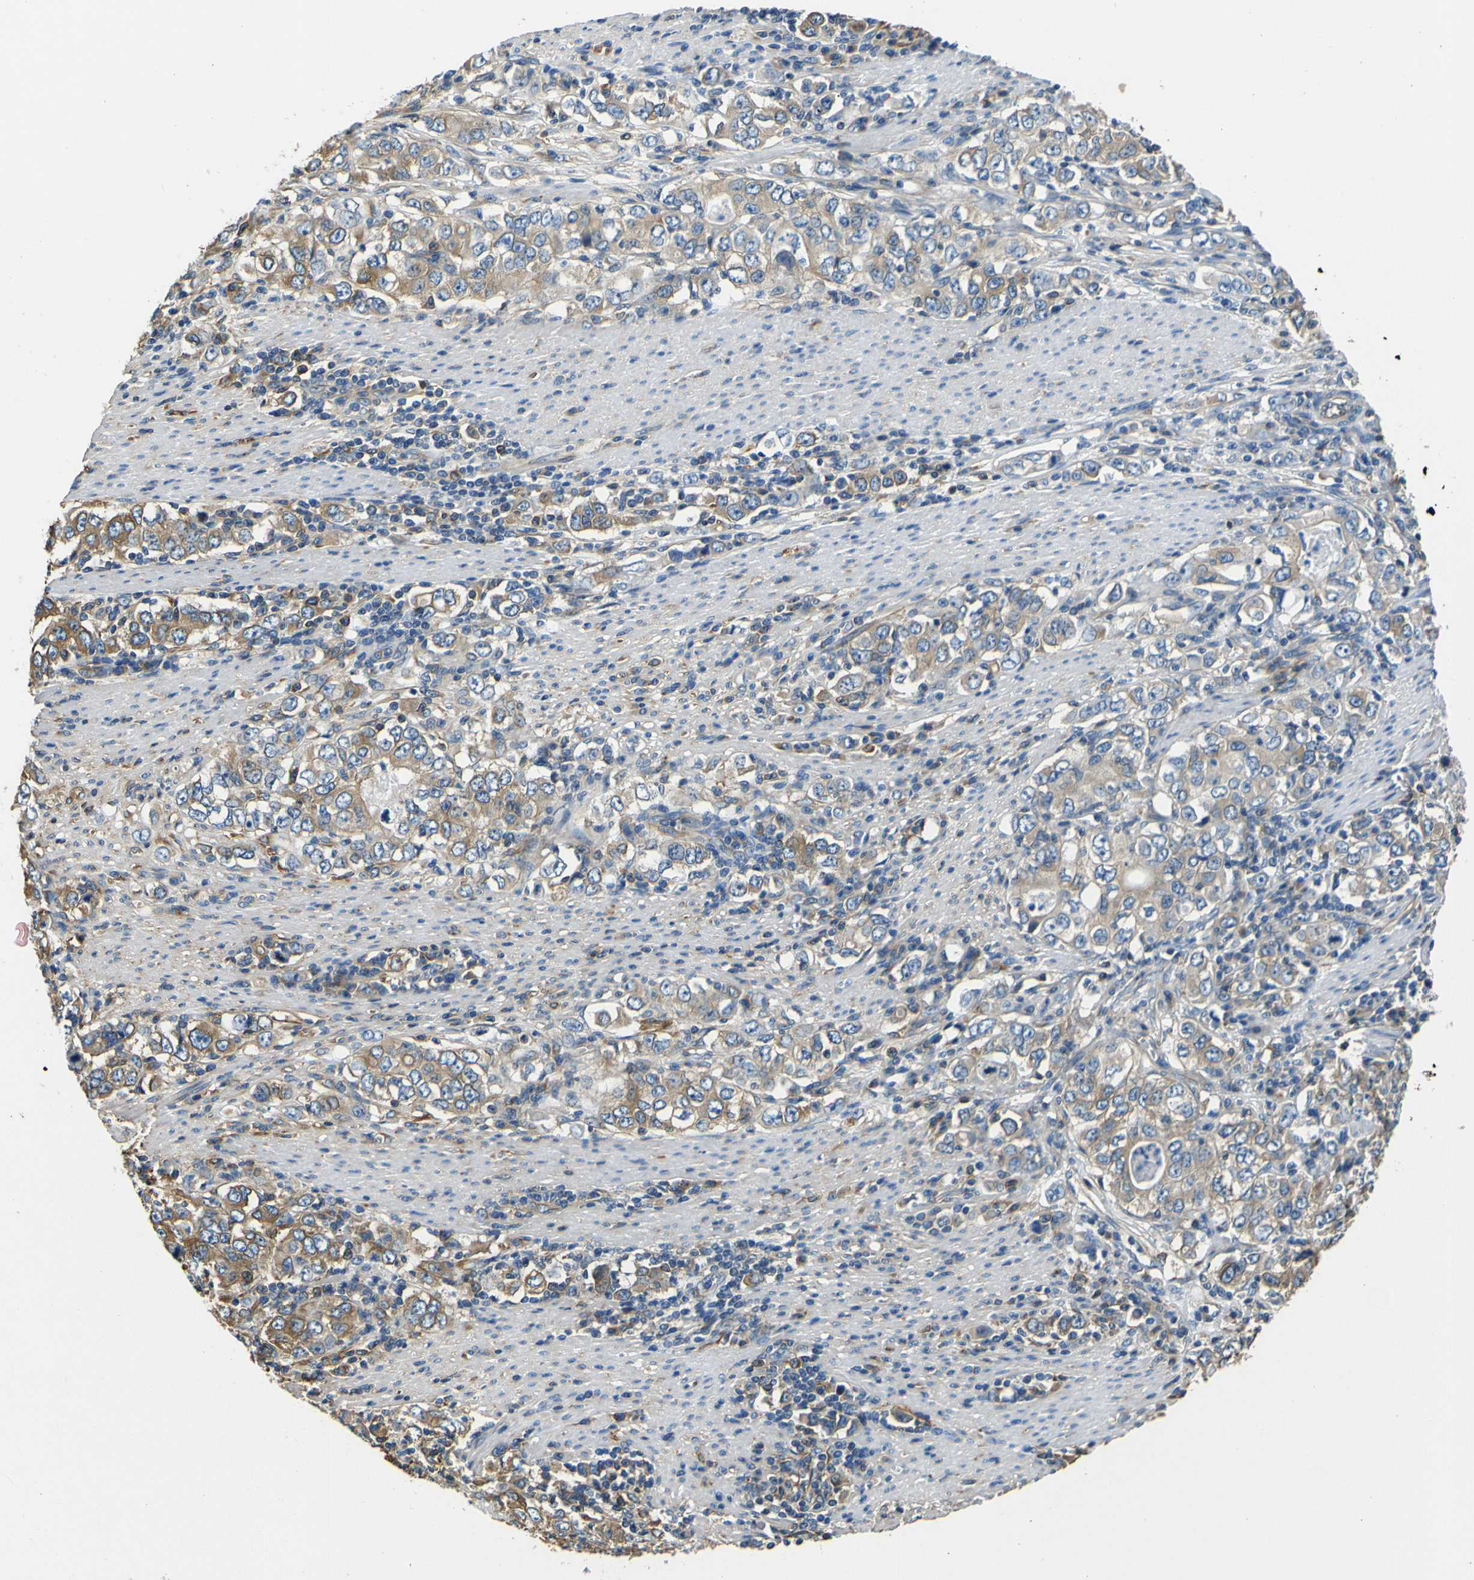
{"staining": {"intensity": "moderate", "quantity": "25%-75%", "location": "cytoplasmic/membranous"}, "tissue": "stomach cancer", "cell_type": "Tumor cells", "image_type": "cancer", "snomed": [{"axis": "morphology", "description": "Adenocarcinoma, NOS"}, {"axis": "topography", "description": "Stomach, lower"}], "caption": "IHC image of neoplastic tissue: adenocarcinoma (stomach) stained using immunohistochemistry exhibits medium levels of moderate protein expression localized specifically in the cytoplasmic/membranous of tumor cells, appearing as a cytoplasmic/membranous brown color.", "gene": "TUBB", "patient": {"sex": "female", "age": 72}}